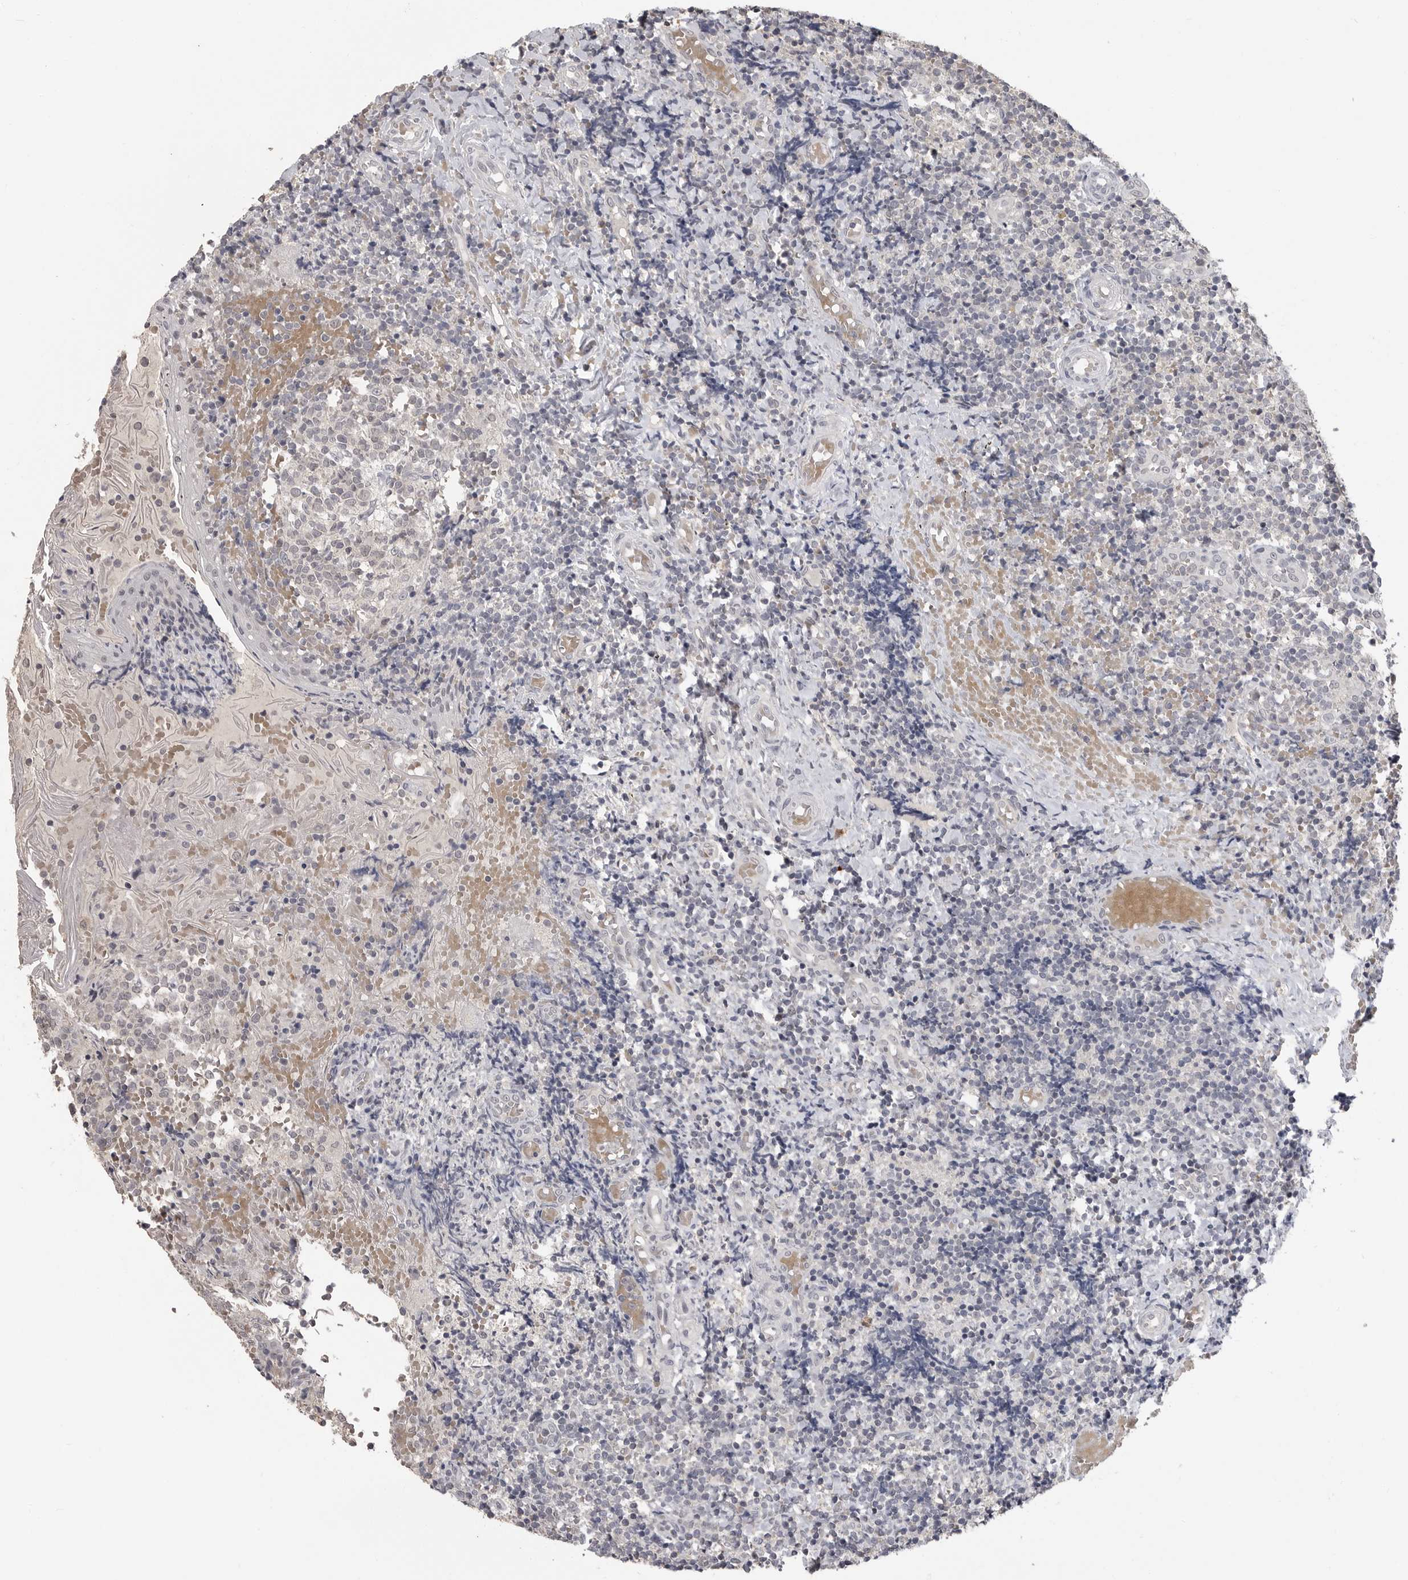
{"staining": {"intensity": "negative", "quantity": "none", "location": "none"}, "tissue": "tonsil", "cell_type": "Germinal center cells", "image_type": "normal", "snomed": [{"axis": "morphology", "description": "Normal tissue, NOS"}, {"axis": "topography", "description": "Tonsil"}], "caption": "IHC micrograph of normal tonsil stained for a protein (brown), which demonstrates no expression in germinal center cells.", "gene": "PLEKHF1", "patient": {"sex": "female", "age": 19}}